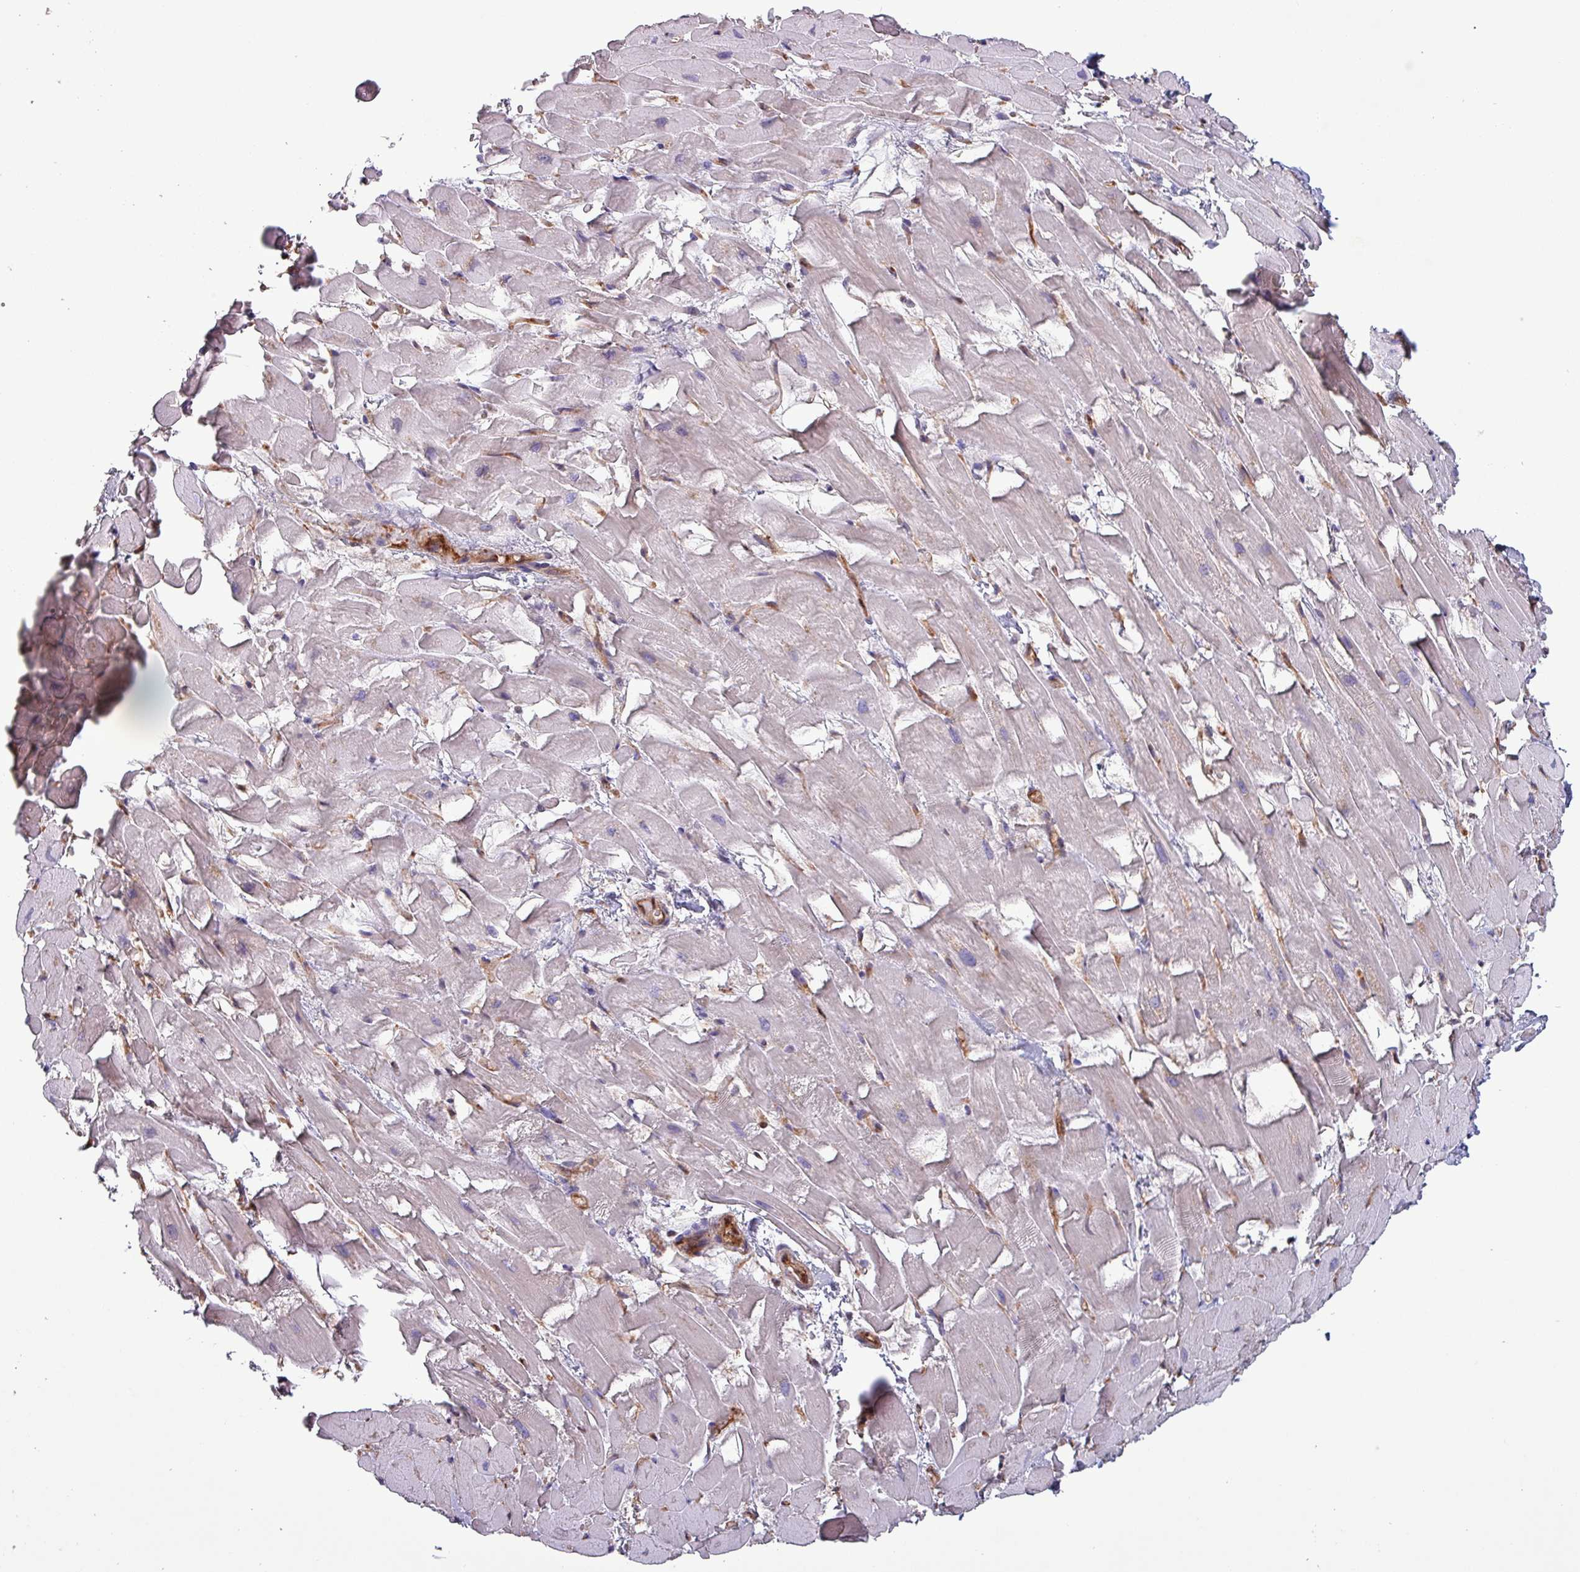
{"staining": {"intensity": "negative", "quantity": "none", "location": "none"}, "tissue": "heart muscle", "cell_type": "Cardiomyocytes", "image_type": "normal", "snomed": [{"axis": "morphology", "description": "Normal tissue, NOS"}, {"axis": "topography", "description": "Heart"}], "caption": "This is an immunohistochemistry photomicrograph of benign heart muscle. There is no staining in cardiomyocytes.", "gene": "PSMB8", "patient": {"sex": "male", "age": 37}}